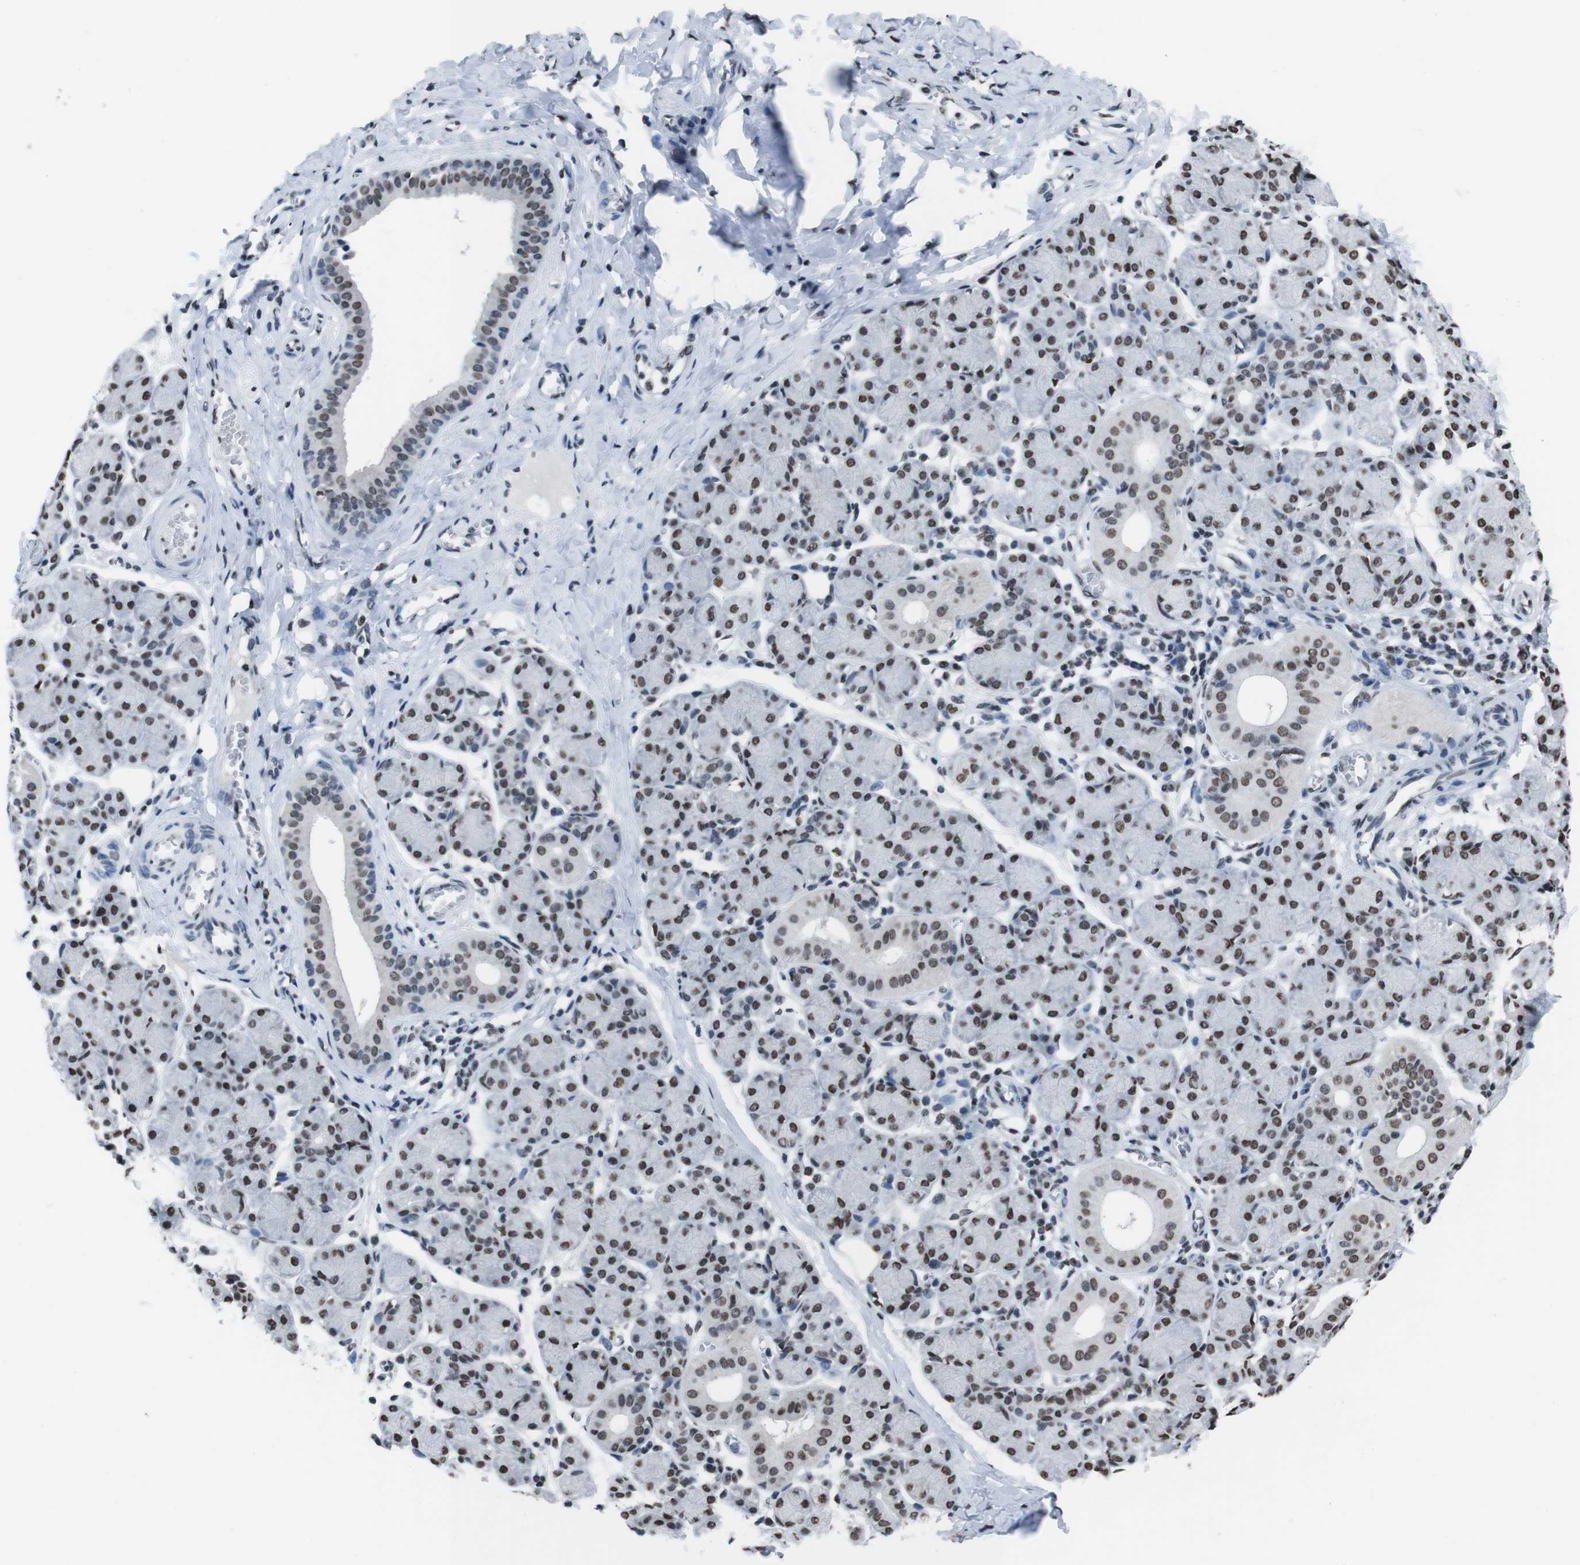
{"staining": {"intensity": "strong", "quantity": ">75%", "location": "nuclear"}, "tissue": "salivary gland", "cell_type": "Glandular cells", "image_type": "normal", "snomed": [{"axis": "morphology", "description": "Normal tissue, NOS"}, {"axis": "morphology", "description": "Inflammation, NOS"}, {"axis": "topography", "description": "Lymph node"}, {"axis": "topography", "description": "Salivary gland"}], "caption": "IHC (DAB (3,3'-diaminobenzidine)) staining of normal salivary gland shows strong nuclear protein positivity in about >75% of glandular cells.", "gene": "PIP4P2", "patient": {"sex": "male", "age": 3}}